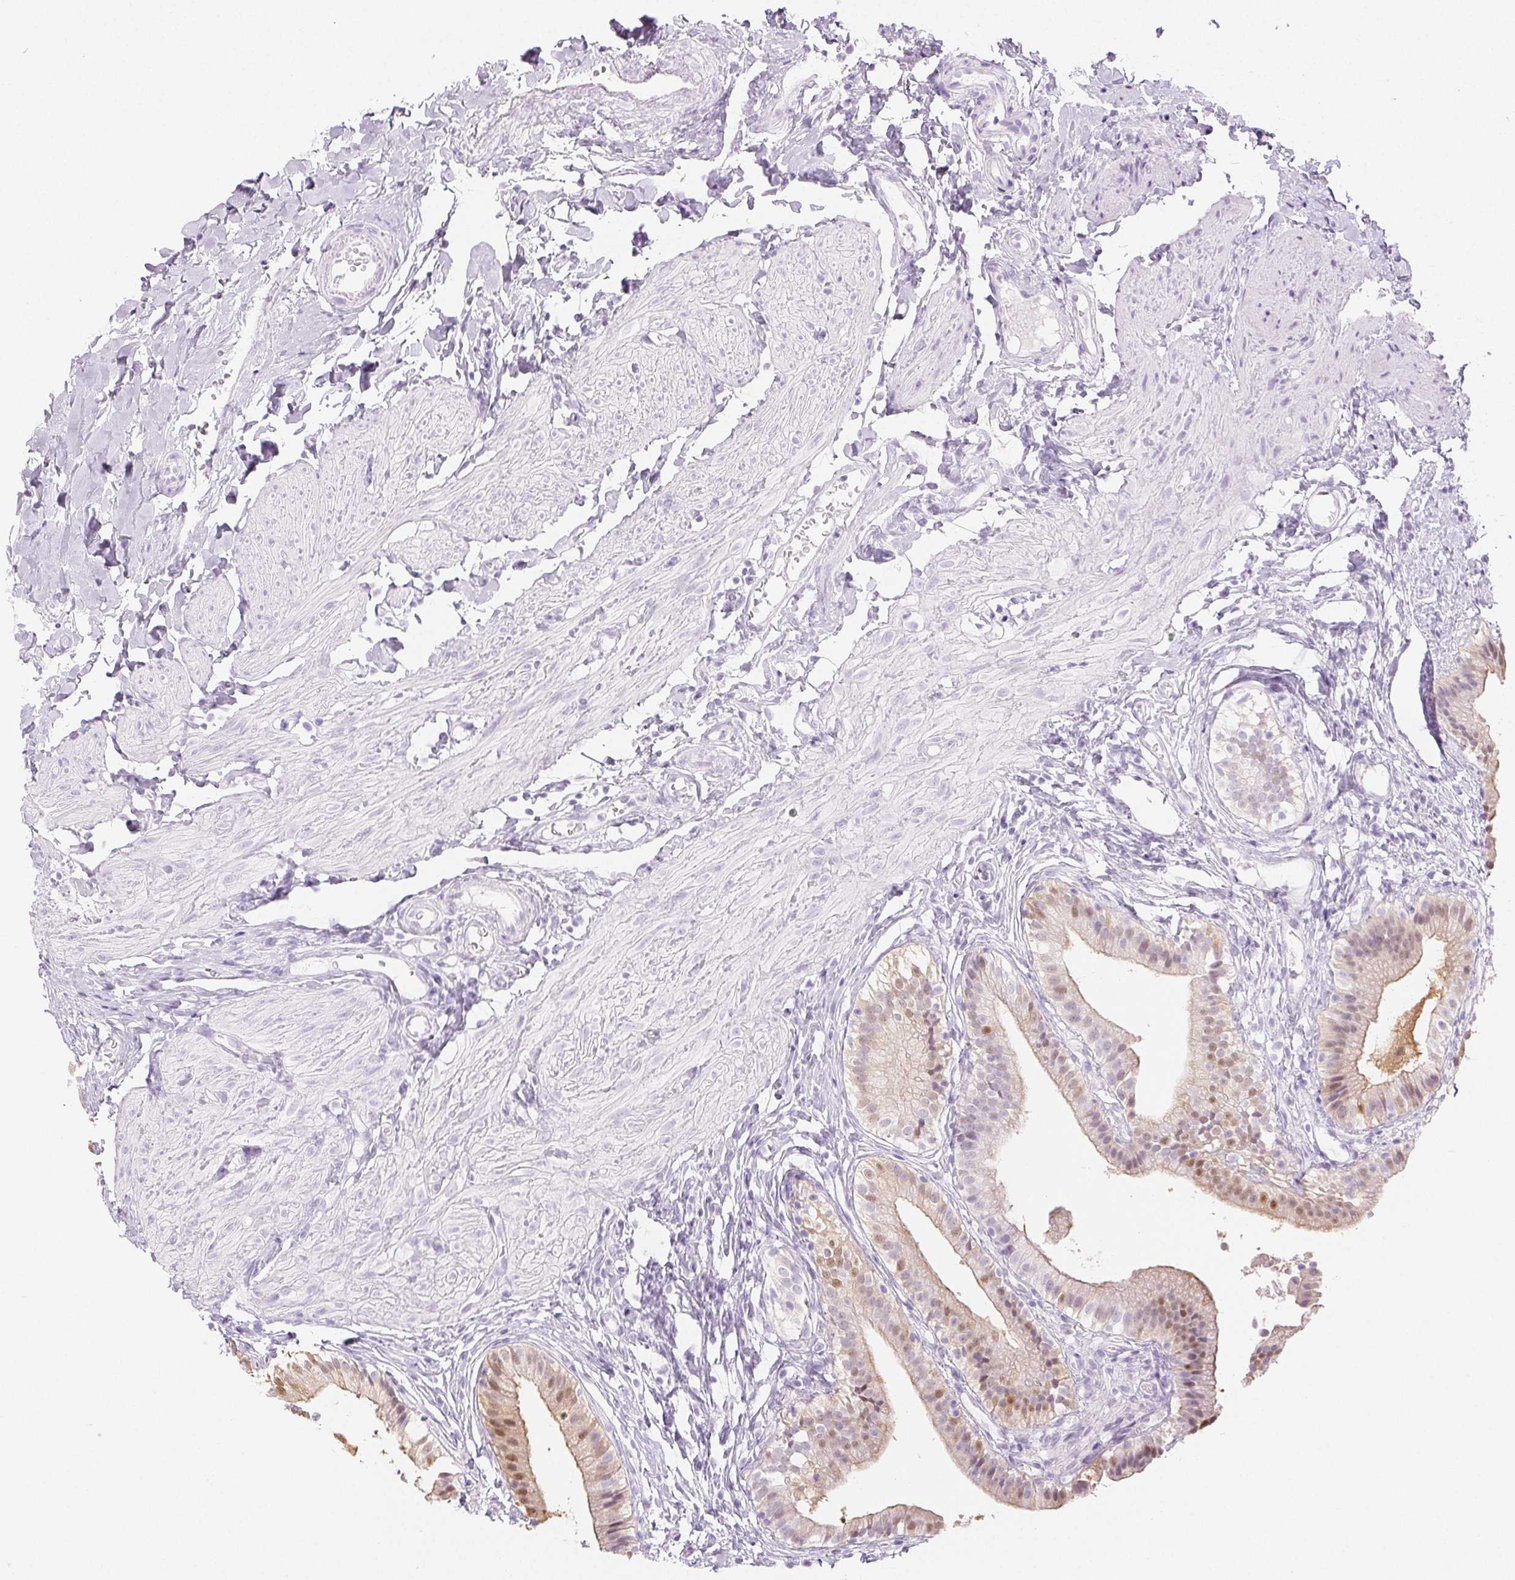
{"staining": {"intensity": "moderate", "quantity": "25%-75%", "location": "cytoplasmic/membranous,nuclear"}, "tissue": "gallbladder", "cell_type": "Glandular cells", "image_type": "normal", "snomed": [{"axis": "morphology", "description": "Normal tissue, NOS"}, {"axis": "topography", "description": "Gallbladder"}], "caption": "Immunohistochemistry image of benign human gallbladder stained for a protein (brown), which reveals medium levels of moderate cytoplasmic/membranous,nuclear expression in approximately 25%-75% of glandular cells.", "gene": "SPRR3", "patient": {"sex": "female", "age": 47}}